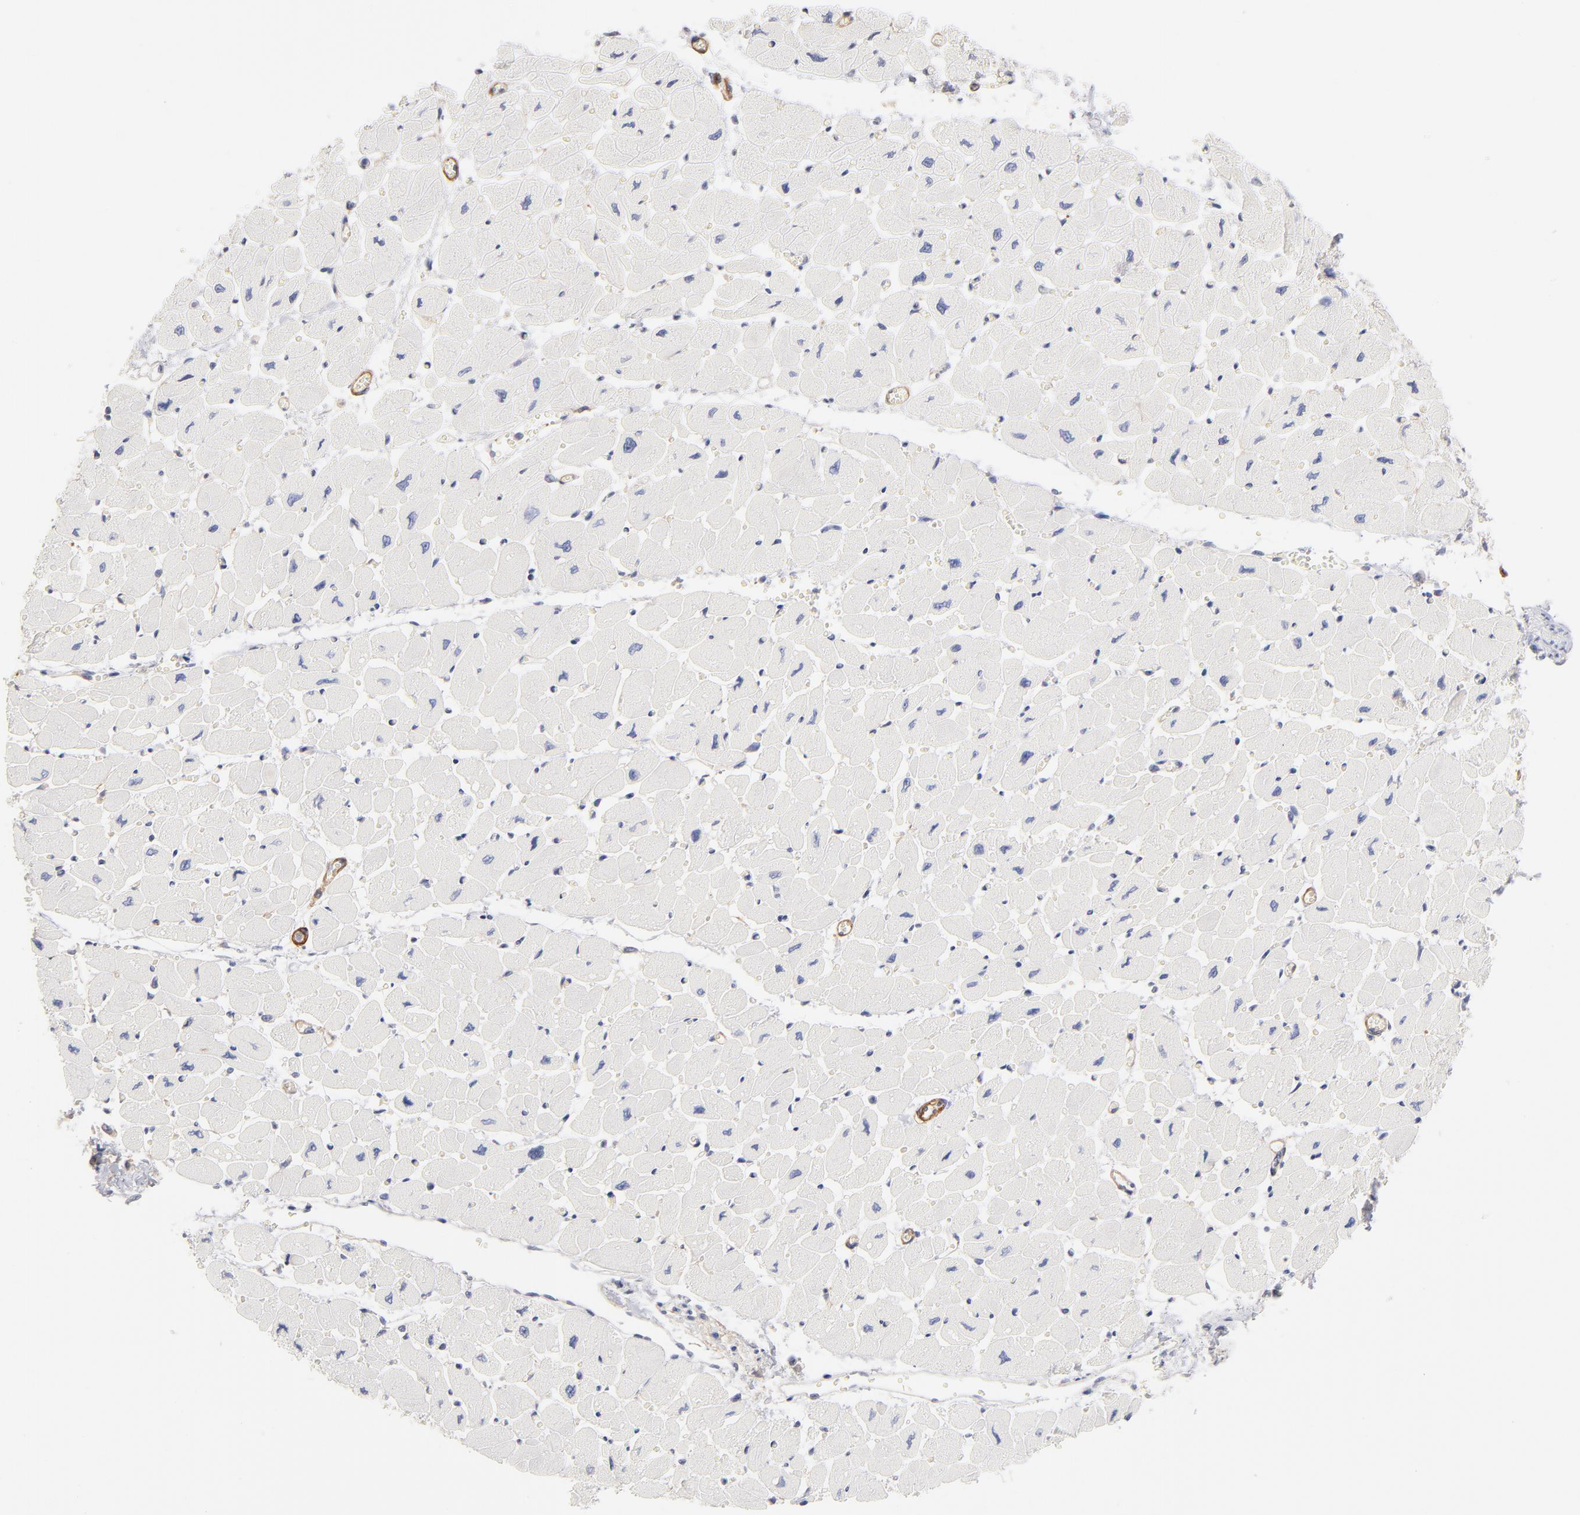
{"staining": {"intensity": "negative", "quantity": "none", "location": "none"}, "tissue": "heart muscle", "cell_type": "Cardiomyocytes", "image_type": "normal", "snomed": [{"axis": "morphology", "description": "Normal tissue, NOS"}, {"axis": "topography", "description": "Heart"}], "caption": "DAB immunohistochemical staining of benign human heart muscle displays no significant staining in cardiomyocytes. The staining is performed using DAB (3,3'-diaminobenzidine) brown chromogen with nuclei counter-stained in using hematoxylin.", "gene": "ITGA8", "patient": {"sex": "female", "age": 54}}